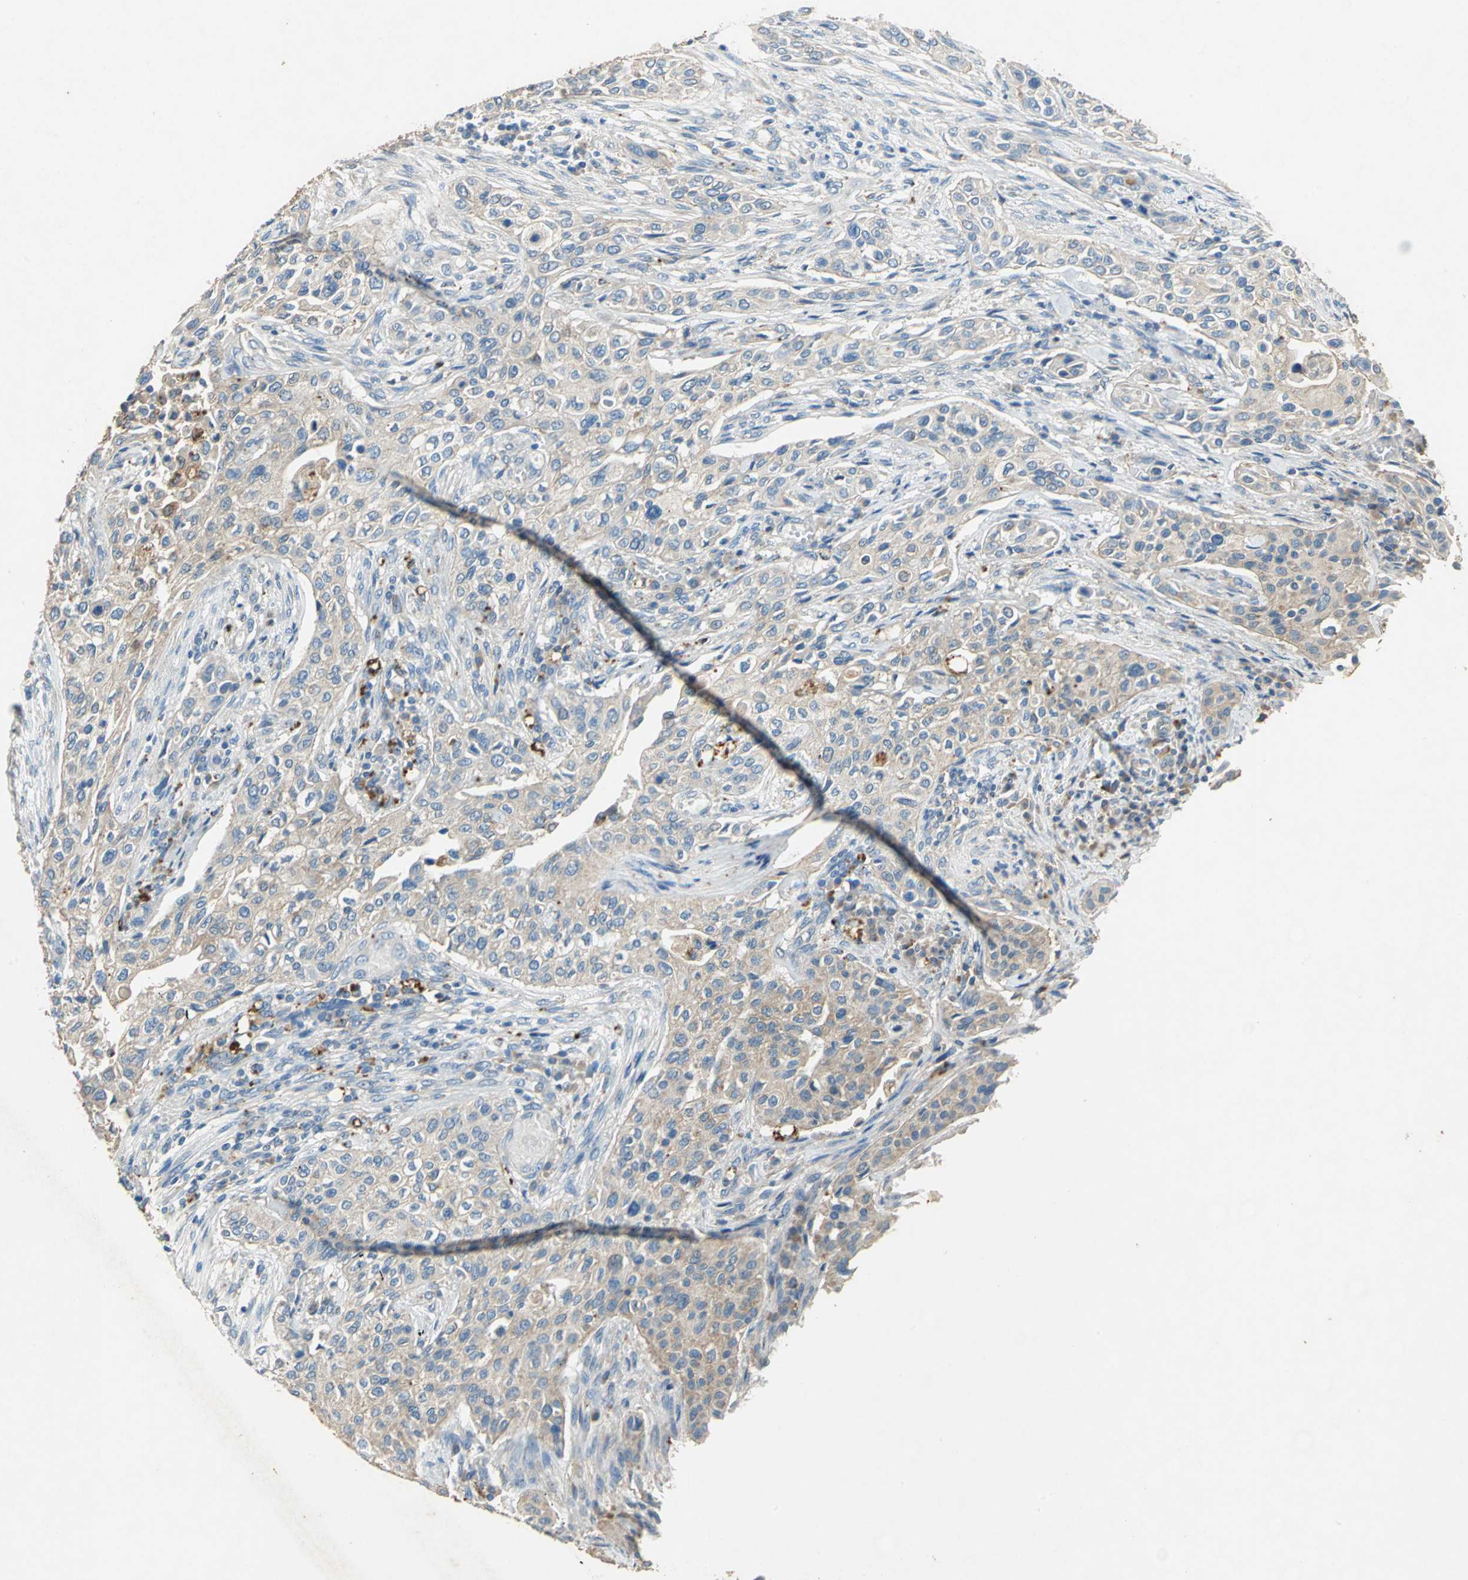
{"staining": {"intensity": "weak", "quantity": ">75%", "location": "cytoplasmic/membranous"}, "tissue": "urothelial cancer", "cell_type": "Tumor cells", "image_type": "cancer", "snomed": [{"axis": "morphology", "description": "Urothelial carcinoma, High grade"}, {"axis": "topography", "description": "Urinary bladder"}], "caption": "Immunohistochemical staining of human high-grade urothelial carcinoma shows weak cytoplasmic/membranous protein positivity in about >75% of tumor cells. (Brightfield microscopy of DAB IHC at high magnification).", "gene": "ADAMTS5", "patient": {"sex": "male", "age": 74}}